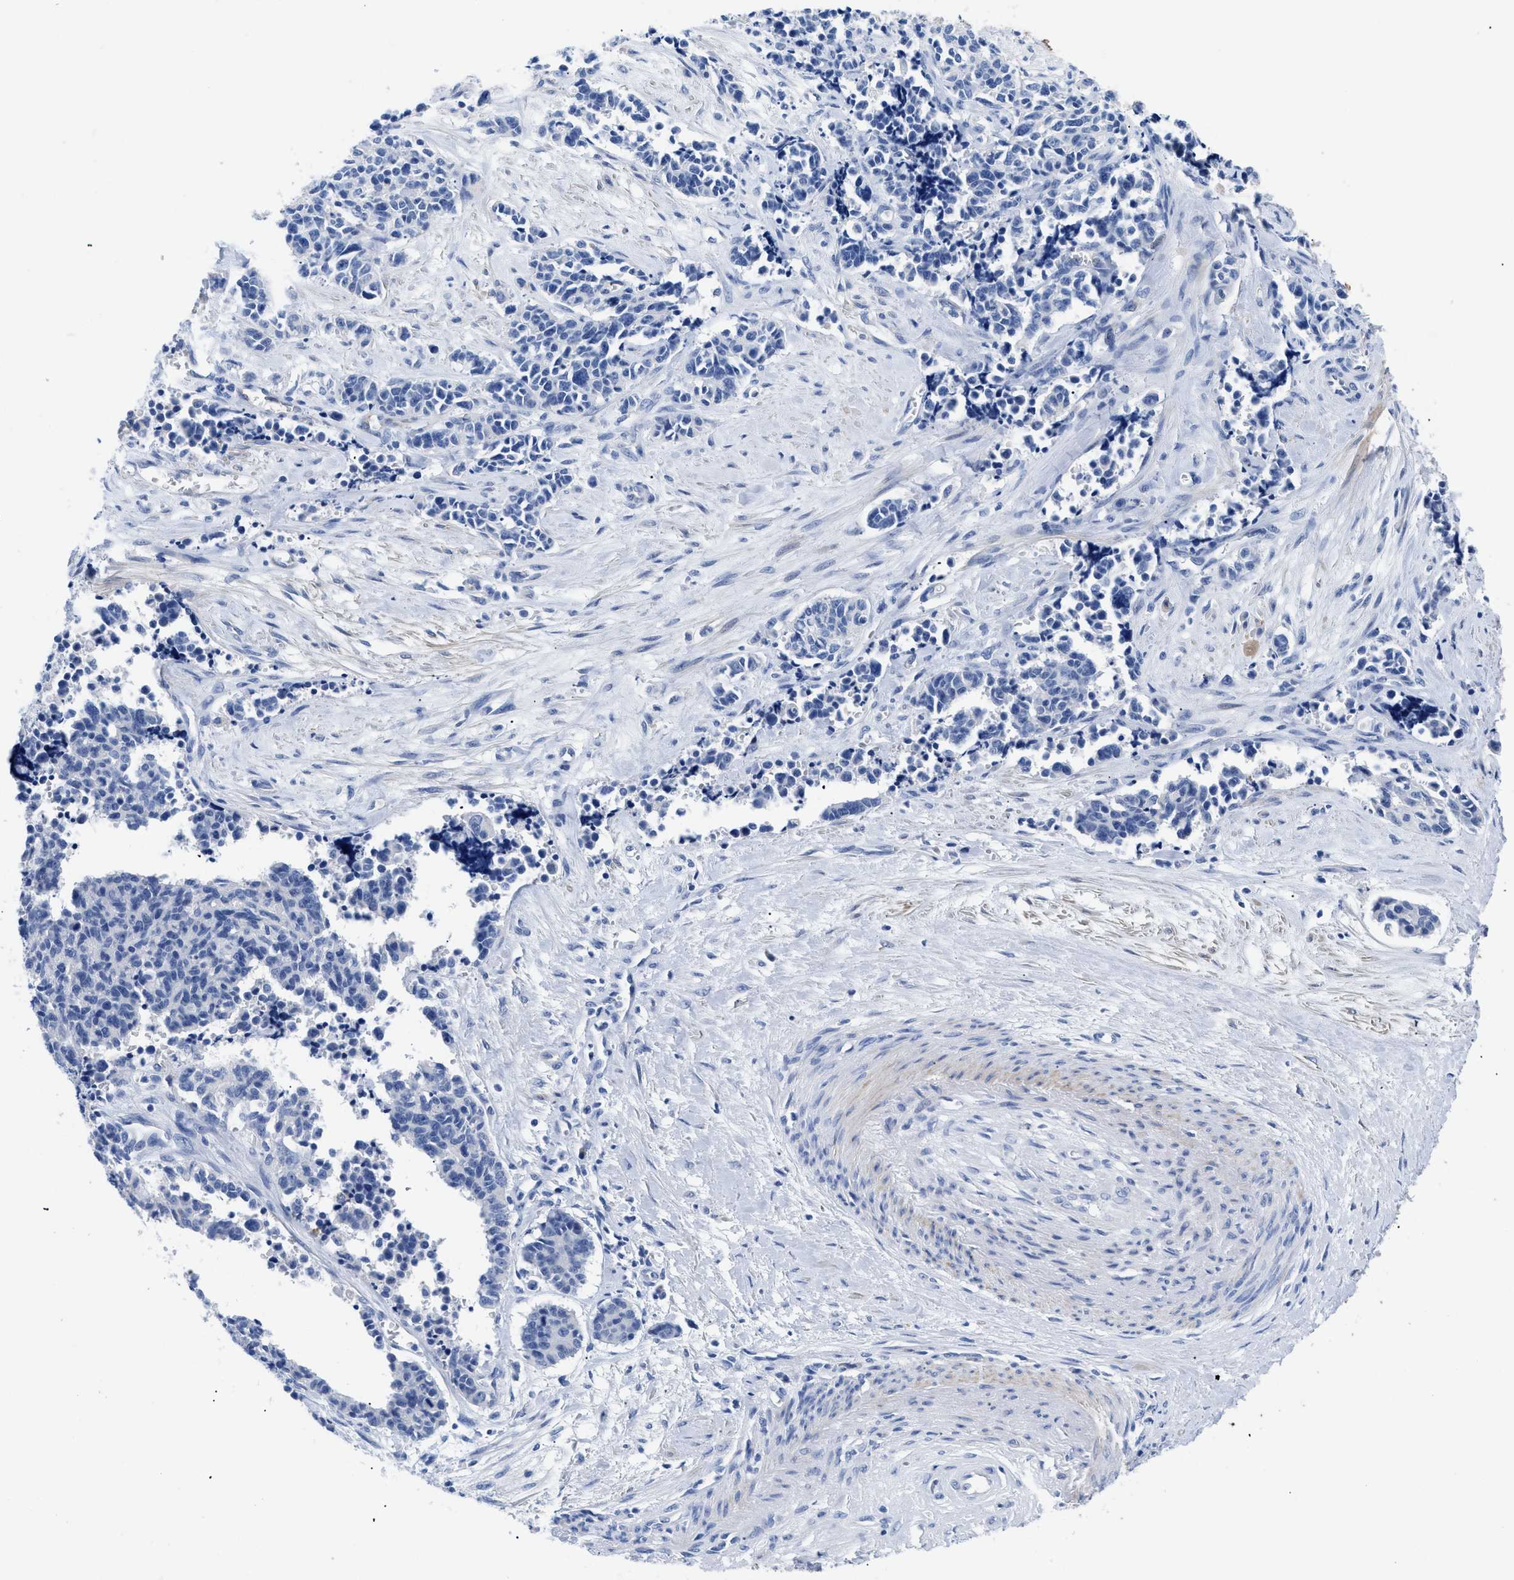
{"staining": {"intensity": "negative", "quantity": "none", "location": "none"}, "tissue": "cervical cancer", "cell_type": "Tumor cells", "image_type": "cancer", "snomed": [{"axis": "morphology", "description": "Squamous cell carcinoma, NOS"}, {"axis": "topography", "description": "Cervix"}], "caption": "Immunohistochemistry (IHC) image of cervical cancer stained for a protein (brown), which displays no positivity in tumor cells. Nuclei are stained in blue.", "gene": "TMEM68", "patient": {"sex": "female", "age": 35}}